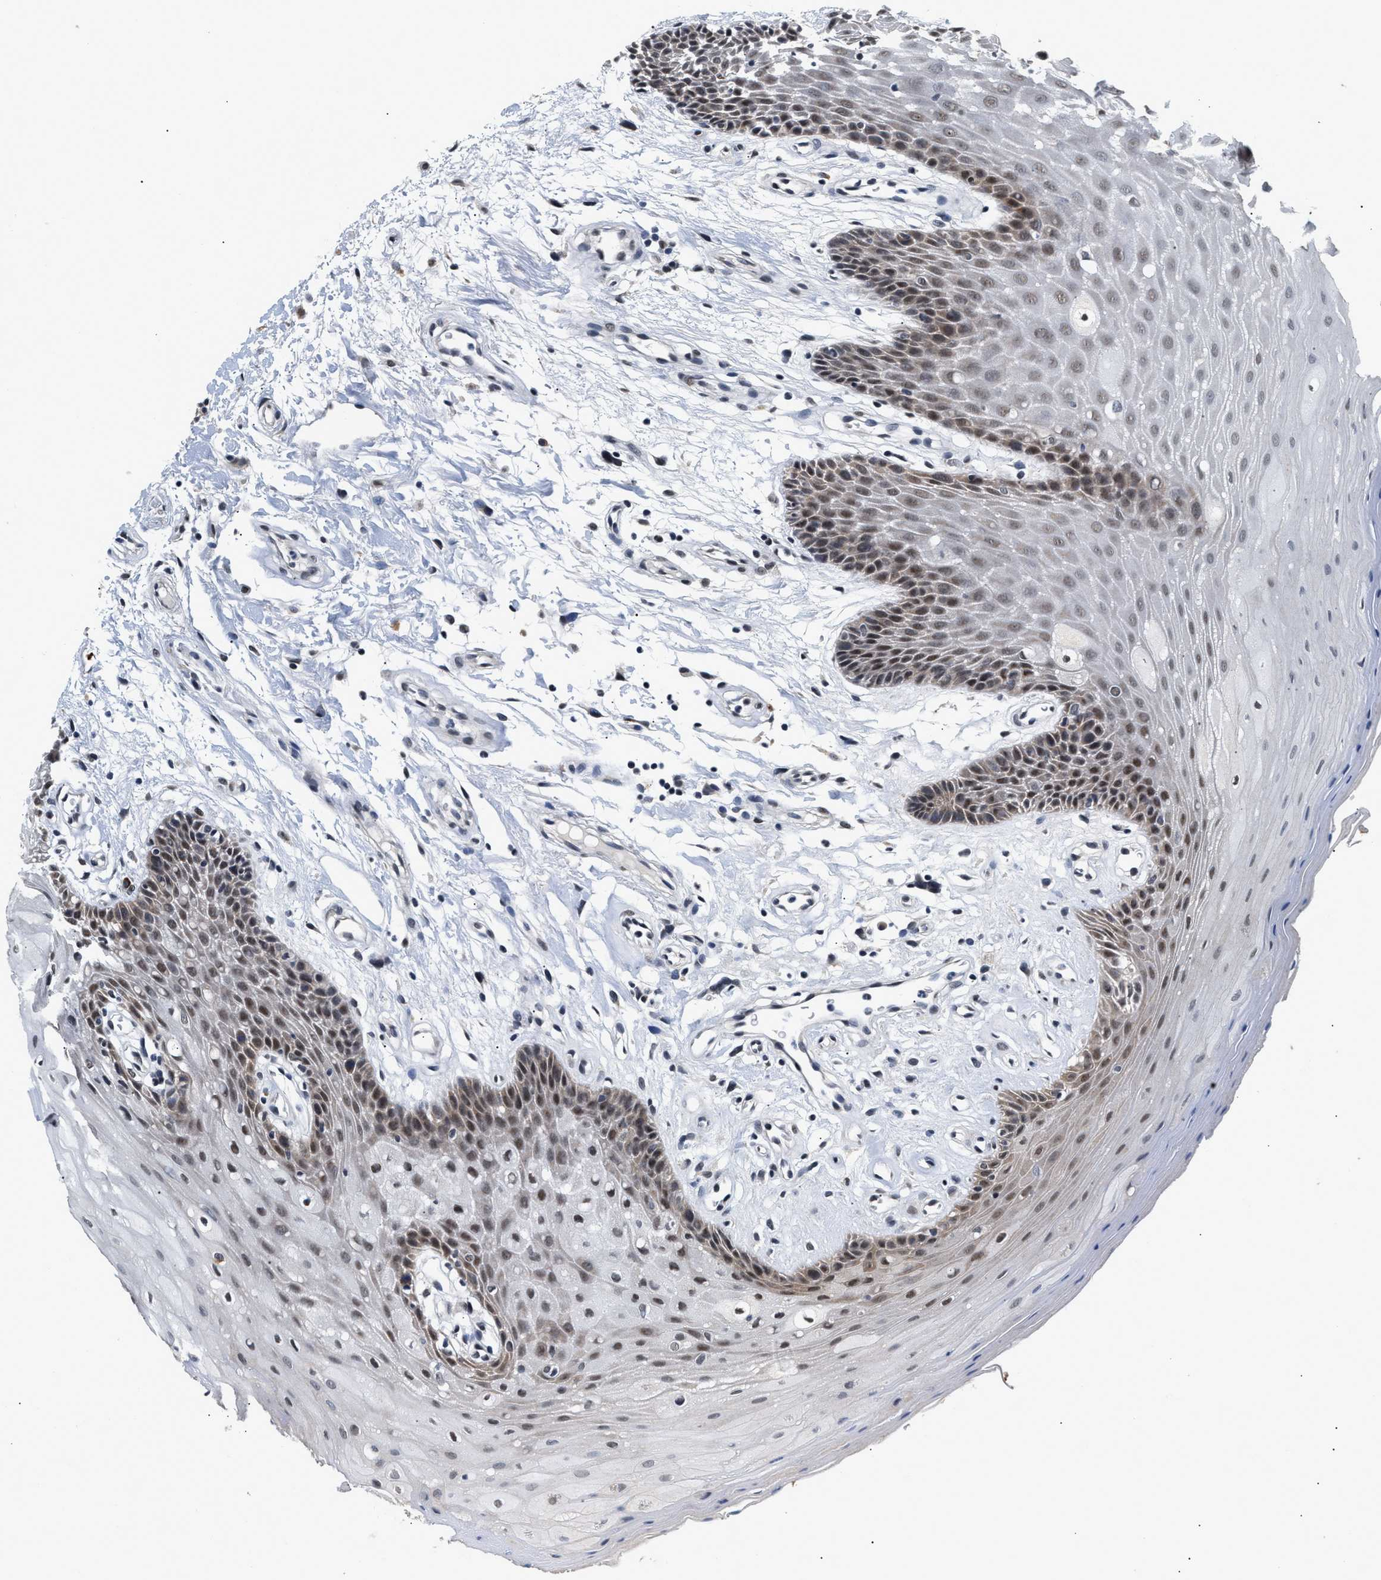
{"staining": {"intensity": "moderate", "quantity": "25%-75%", "location": "cytoplasmic/membranous,nuclear"}, "tissue": "oral mucosa", "cell_type": "Squamous epithelial cells", "image_type": "normal", "snomed": [{"axis": "morphology", "description": "Normal tissue, NOS"}, {"axis": "morphology", "description": "Squamous cell carcinoma, NOS"}, {"axis": "topography", "description": "Oral tissue"}, {"axis": "topography", "description": "Head-Neck"}], "caption": "Oral mucosa stained with a protein marker displays moderate staining in squamous epithelial cells.", "gene": "THOC1", "patient": {"sex": "male", "age": 71}}